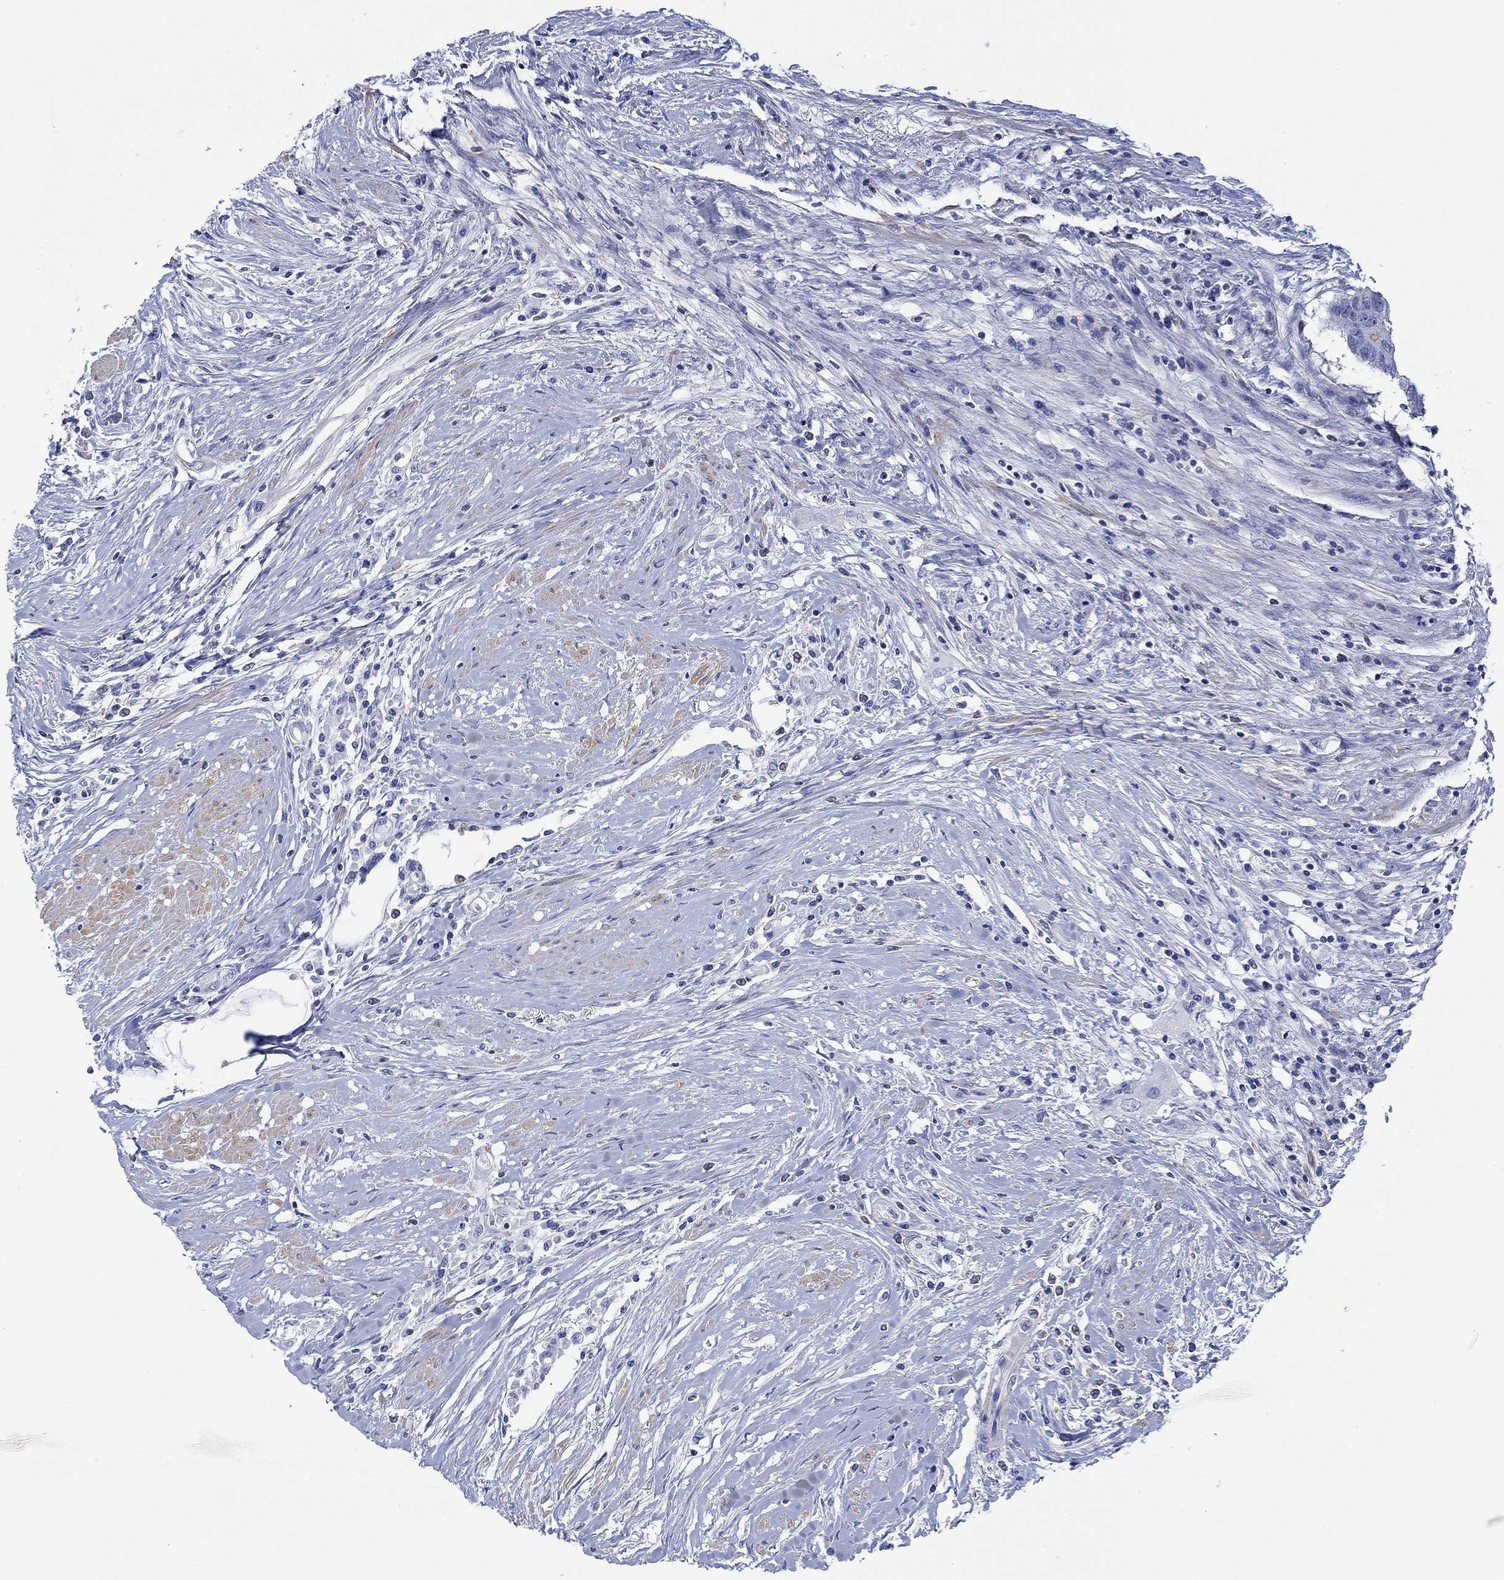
{"staining": {"intensity": "negative", "quantity": "none", "location": "none"}, "tissue": "colorectal cancer", "cell_type": "Tumor cells", "image_type": "cancer", "snomed": [{"axis": "morphology", "description": "Adenocarcinoma, NOS"}, {"axis": "topography", "description": "Rectum"}], "caption": "DAB immunohistochemical staining of human adenocarcinoma (colorectal) reveals no significant expression in tumor cells.", "gene": "PPIL6", "patient": {"sex": "male", "age": 59}}